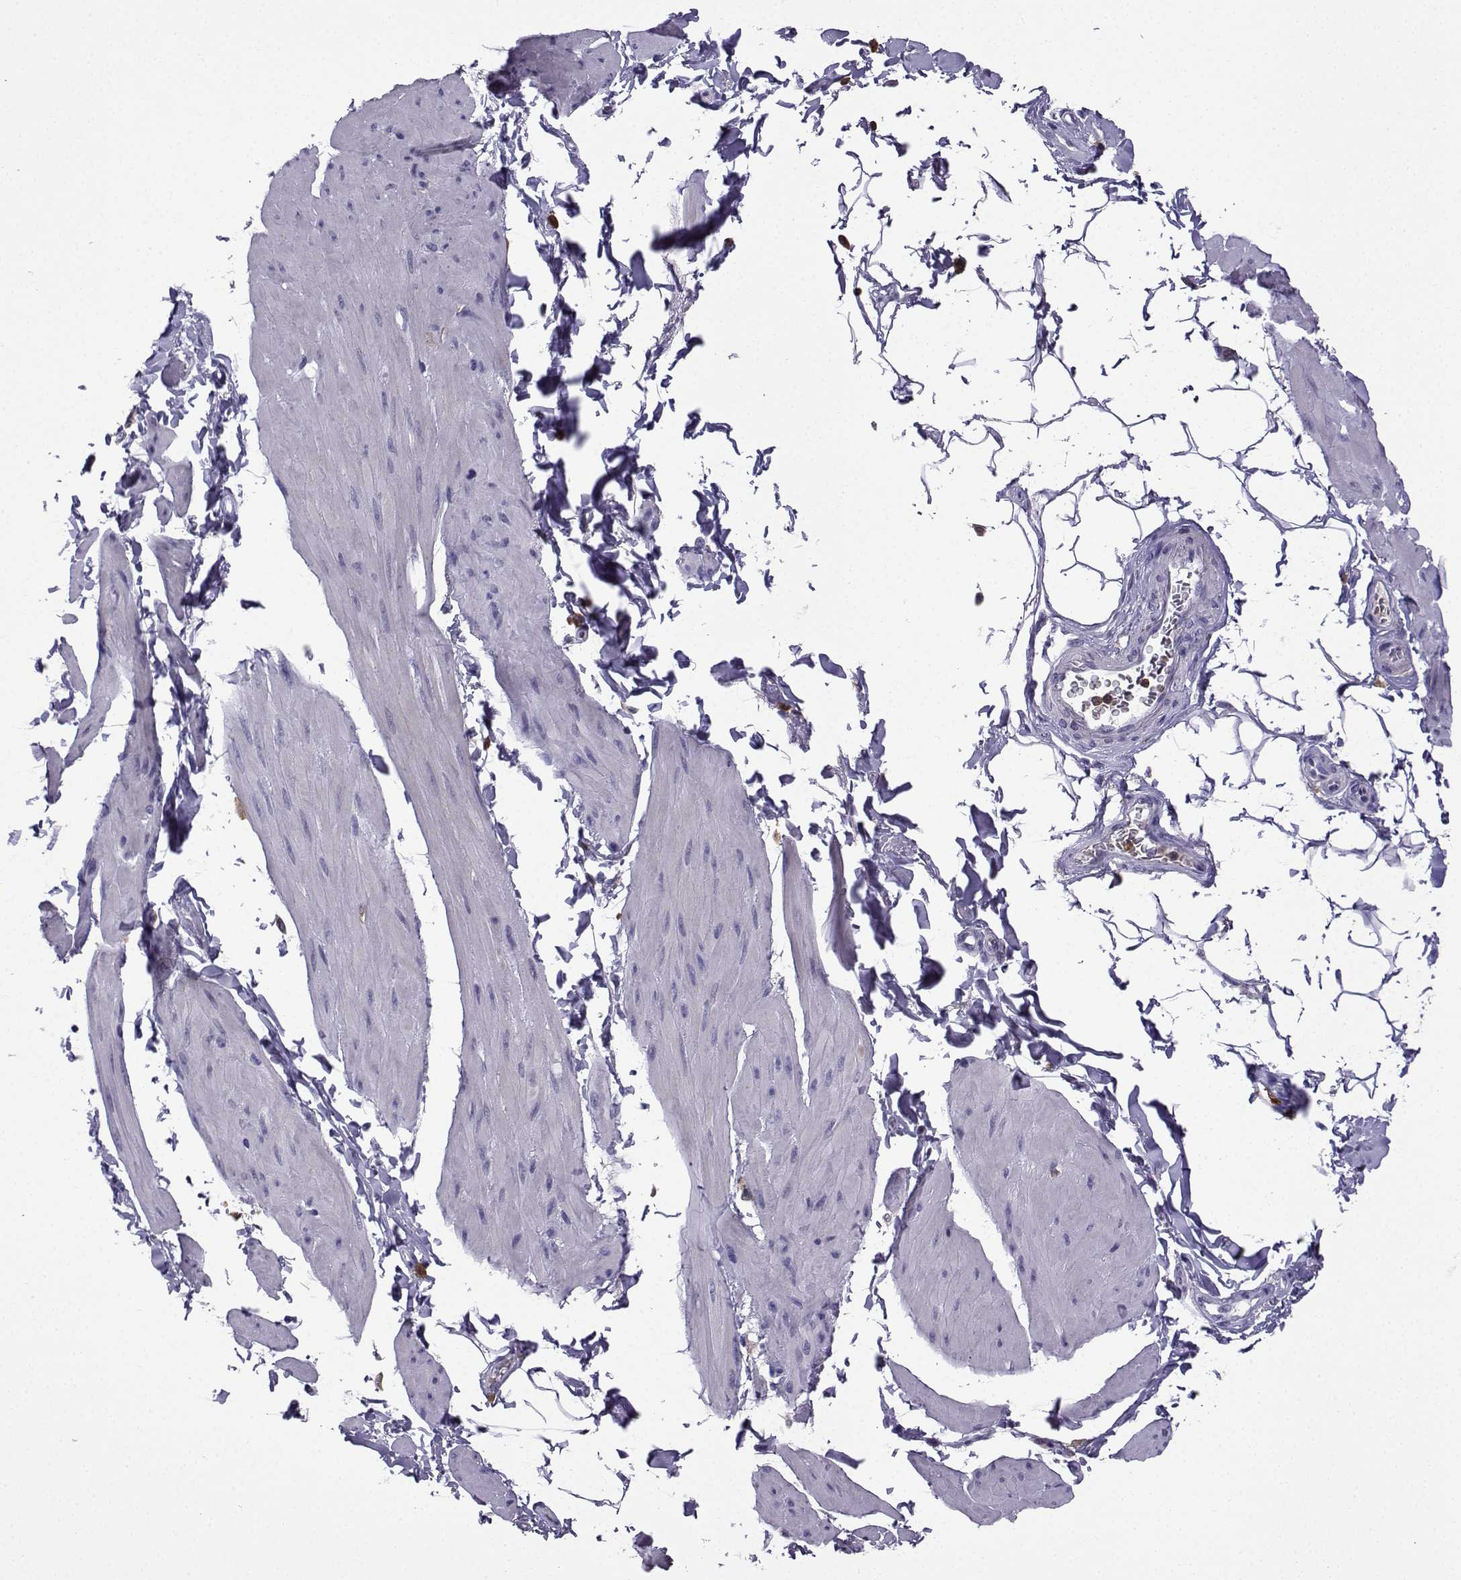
{"staining": {"intensity": "negative", "quantity": "none", "location": "none"}, "tissue": "smooth muscle", "cell_type": "Smooth muscle cells", "image_type": "normal", "snomed": [{"axis": "morphology", "description": "Normal tissue, NOS"}, {"axis": "topography", "description": "Adipose tissue"}, {"axis": "topography", "description": "Smooth muscle"}, {"axis": "topography", "description": "Peripheral nerve tissue"}], "caption": "A photomicrograph of smooth muscle stained for a protein demonstrates no brown staining in smooth muscle cells. The staining is performed using DAB (3,3'-diaminobenzidine) brown chromogen with nuclei counter-stained in using hematoxylin.", "gene": "DOCK10", "patient": {"sex": "male", "age": 83}}